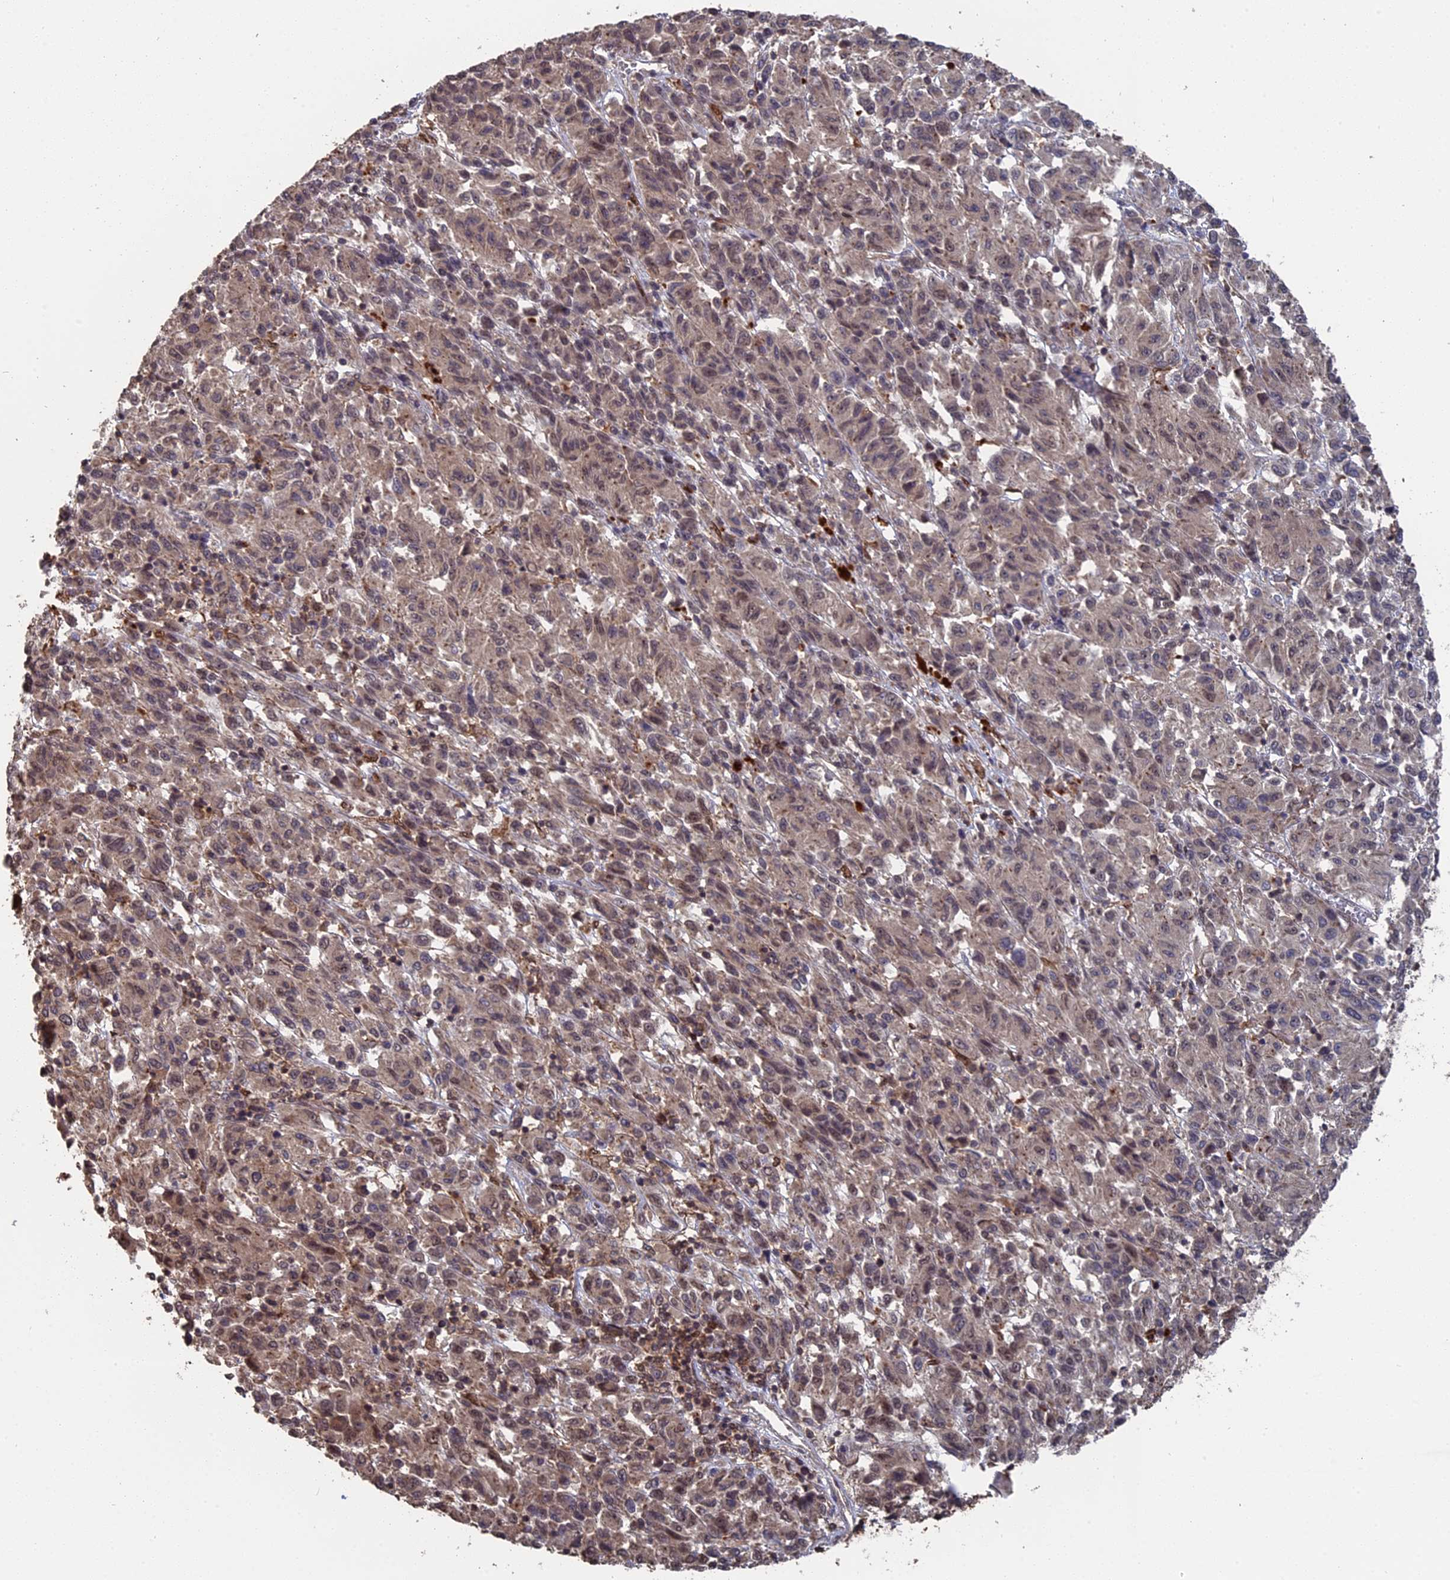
{"staining": {"intensity": "negative", "quantity": "none", "location": "none"}, "tissue": "melanoma", "cell_type": "Tumor cells", "image_type": "cancer", "snomed": [{"axis": "morphology", "description": "Malignant melanoma, Metastatic site"}, {"axis": "topography", "description": "Lung"}], "caption": "The image reveals no staining of tumor cells in malignant melanoma (metastatic site).", "gene": "MYBL2", "patient": {"sex": "male", "age": 64}}